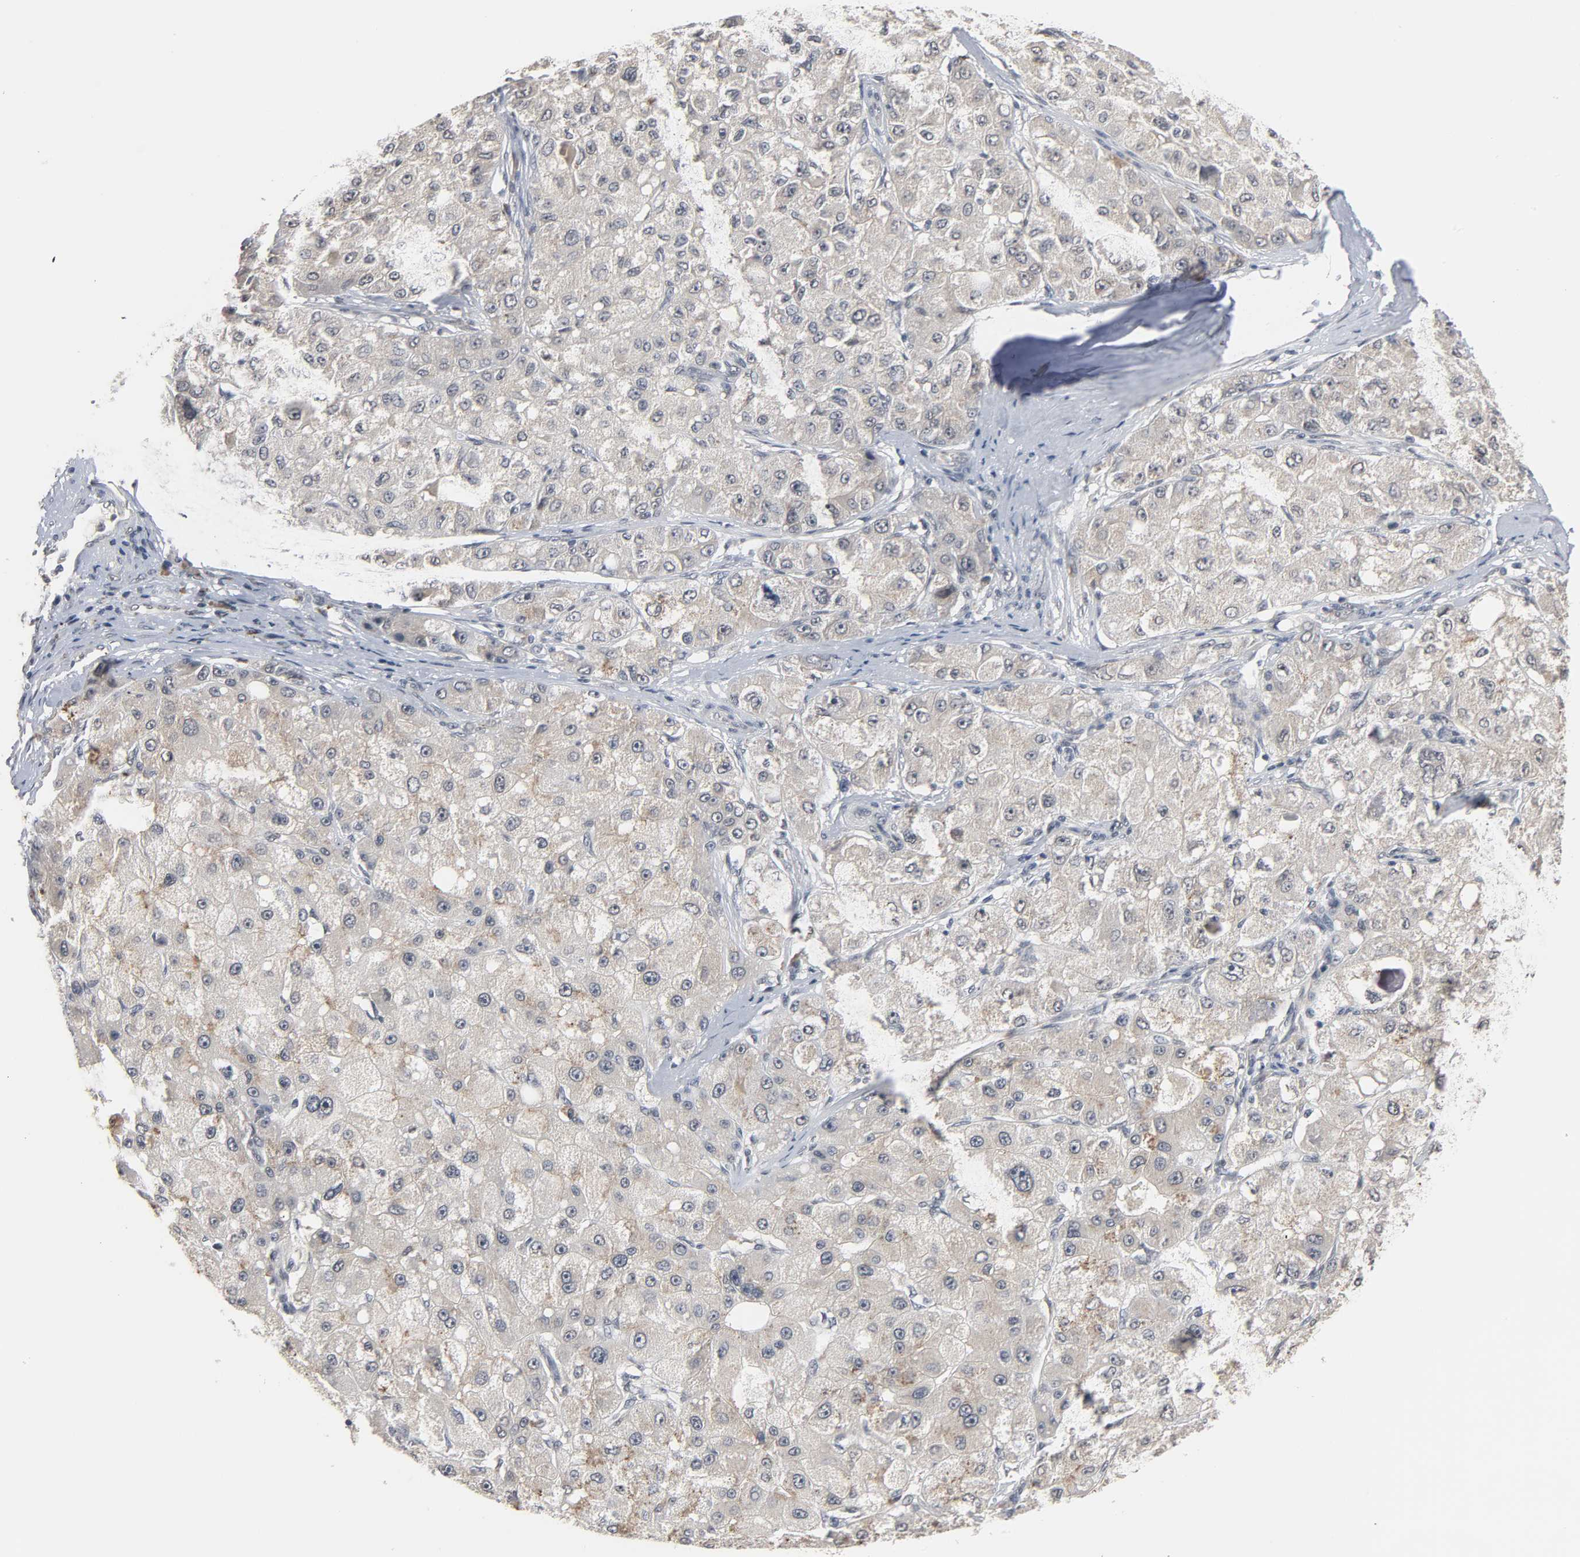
{"staining": {"intensity": "negative", "quantity": "none", "location": "none"}, "tissue": "liver cancer", "cell_type": "Tumor cells", "image_type": "cancer", "snomed": [{"axis": "morphology", "description": "Carcinoma, Hepatocellular, NOS"}, {"axis": "topography", "description": "Liver"}], "caption": "This is a micrograph of immunohistochemistry staining of hepatocellular carcinoma (liver), which shows no positivity in tumor cells.", "gene": "MT3", "patient": {"sex": "male", "age": 80}}